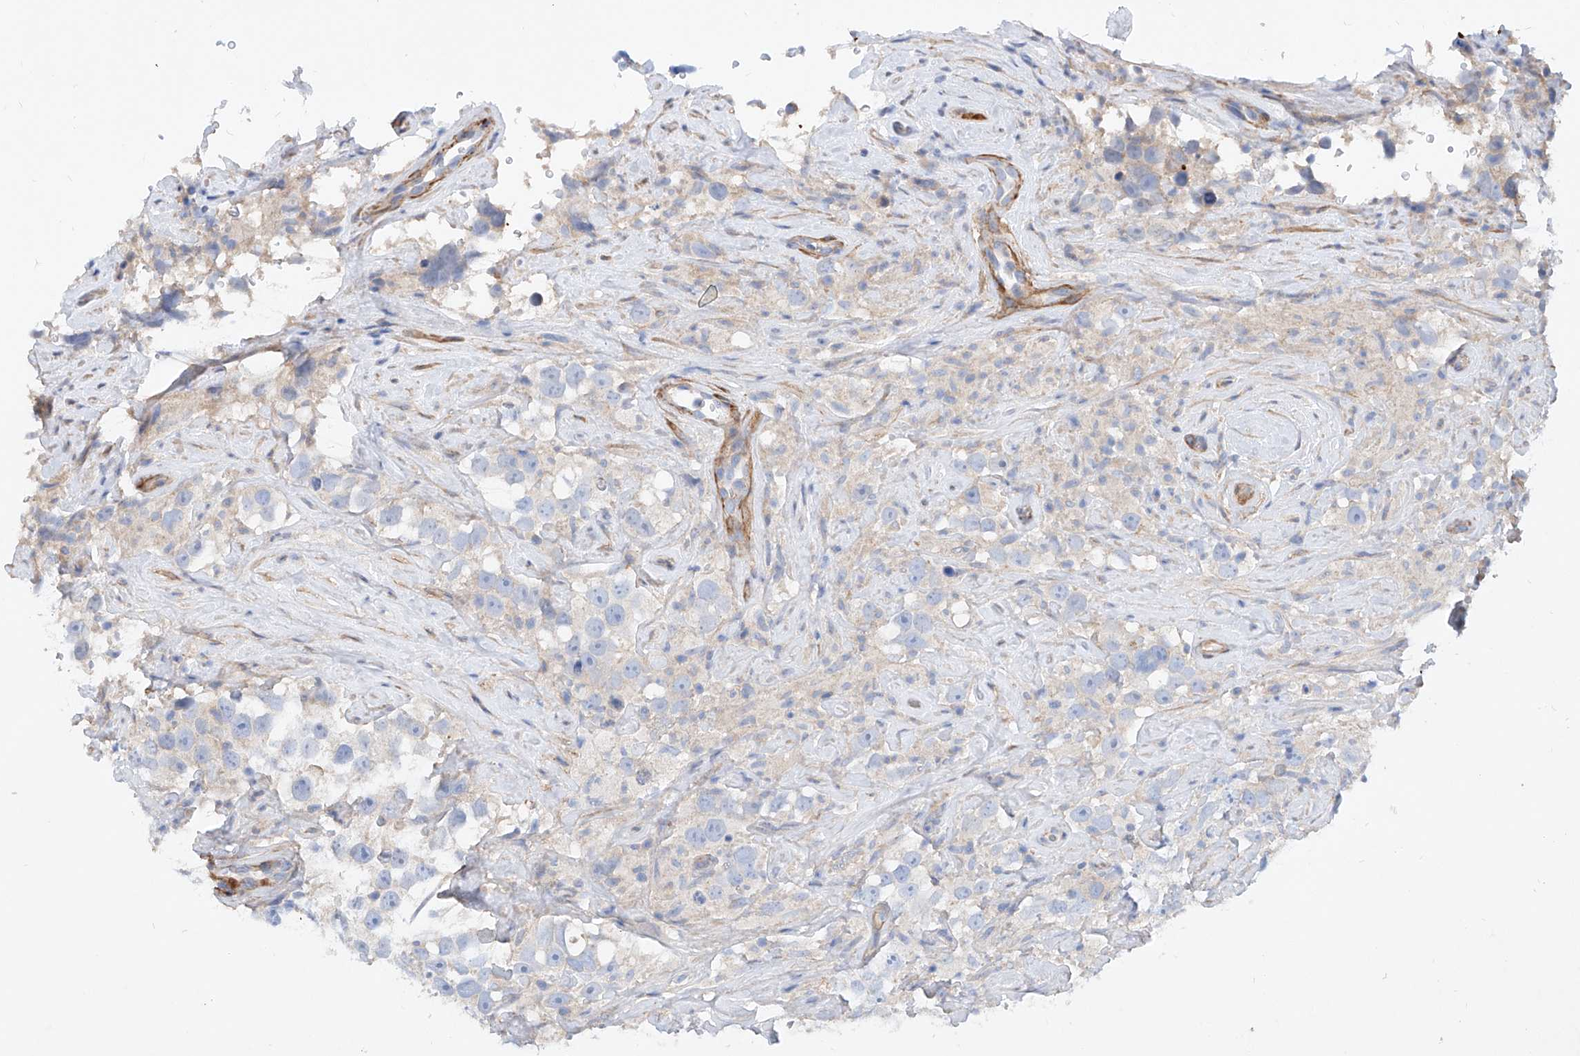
{"staining": {"intensity": "negative", "quantity": "none", "location": "none"}, "tissue": "testis cancer", "cell_type": "Tumor cells", "image_type": "cancer", "snomed": [{"axis": "morphology", "description": "Seminoma, NOS"}, {"axis": "topography", "description": "Testis"}], "caption": "High magnification brightfield microscopy of testis seminoma stained with DAB (3,3'-diaminobenzidine) (brown) and counterstained with hematoxylin (blue): tumor cells show no significant expression. (DAB immunohistochemistry (IHC) visualized using brightfield microscopy, high magnification).", "gene": "TAS2R60", "patient": {"sex": "male", "age": 49}}